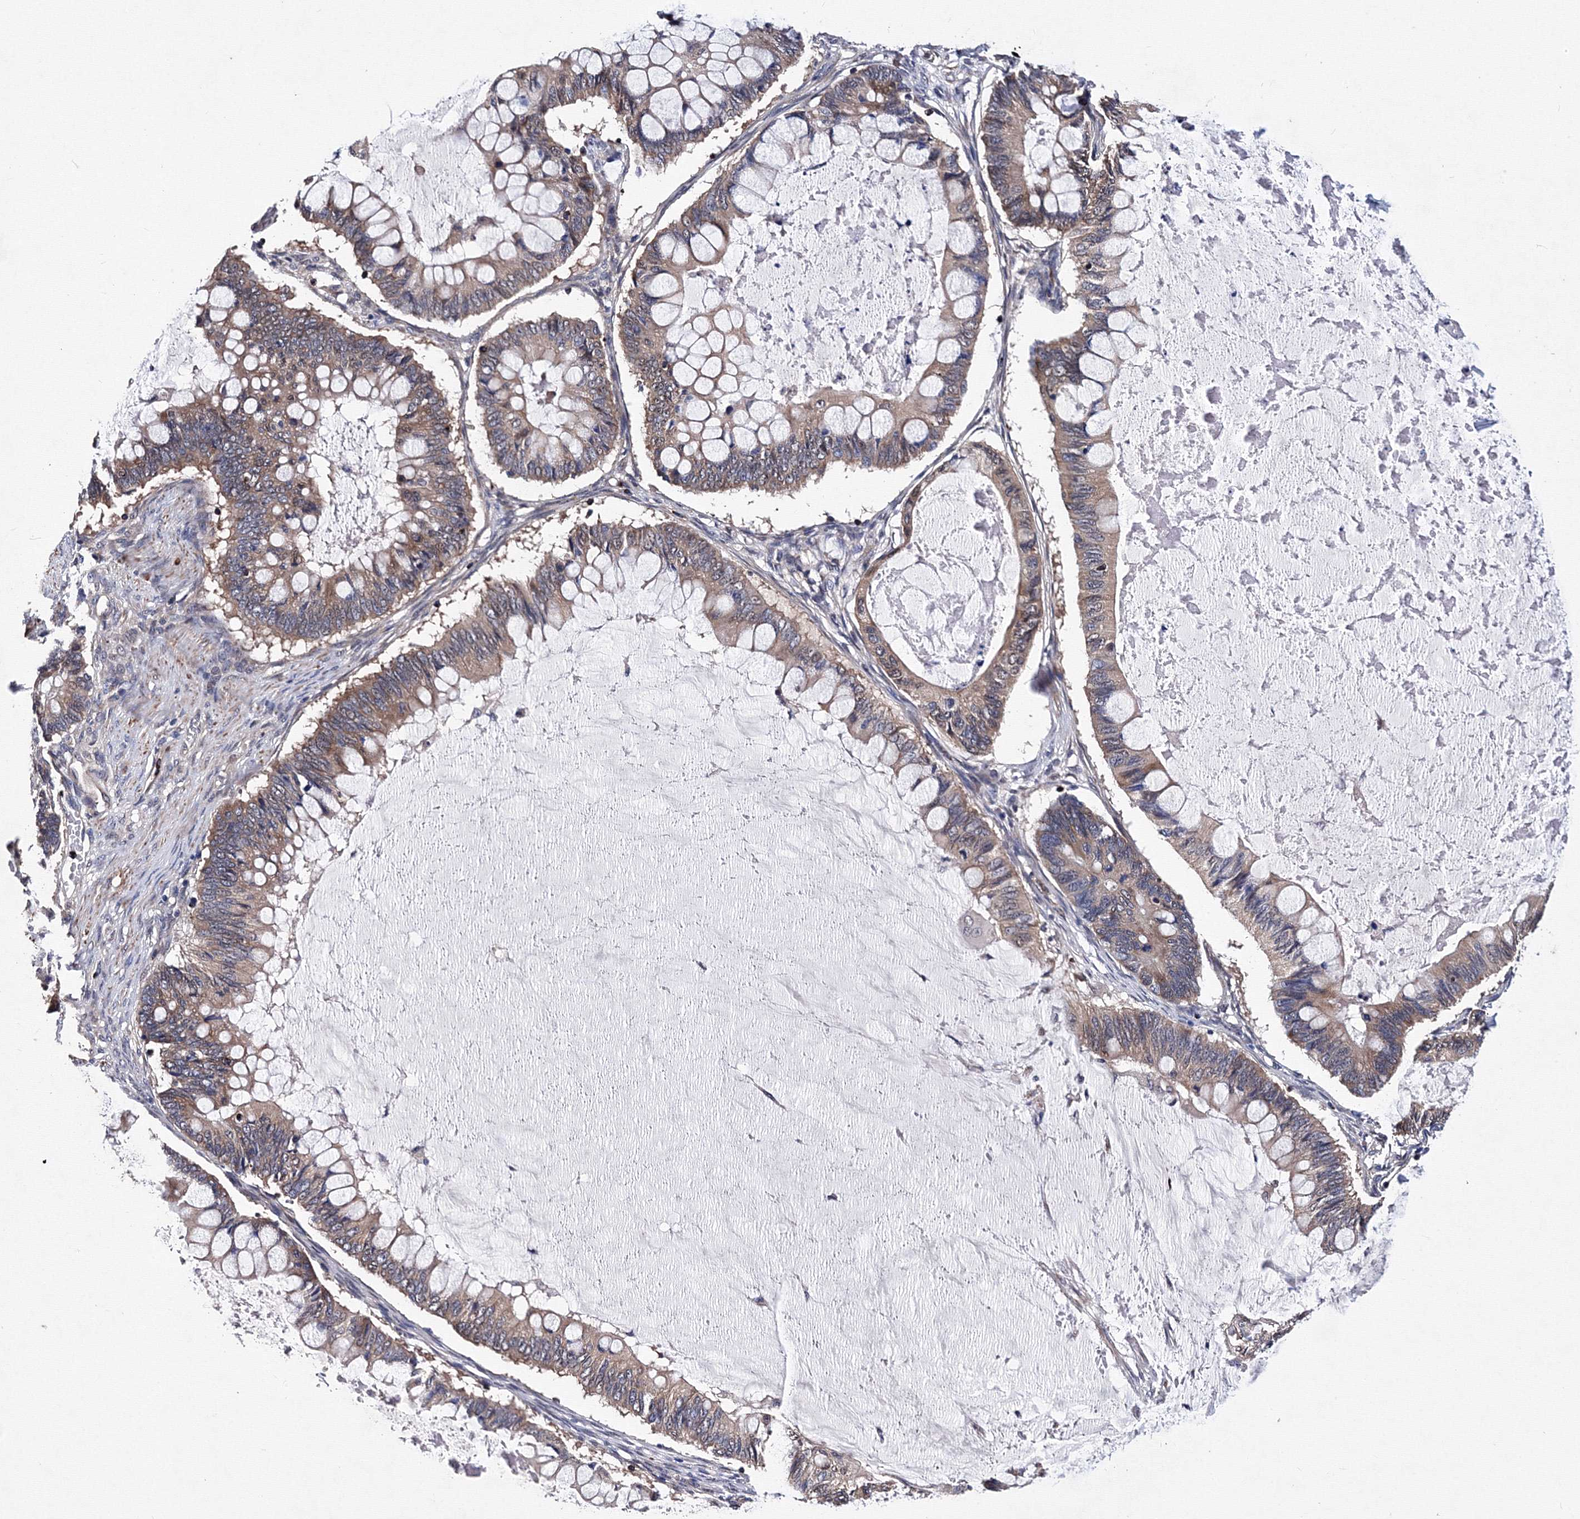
{"staining": {"intensity": "moderate", "quantity": ">75%", "location": "cytoplasmic/membranous"}, "tissue": "ovarian cancer", "cell_type": "Tumor cells", "image_type": "cancer", "snomed": [{"axis": "morphology", "description": "Cystadenocarcinoma, mucinous, NOS"}, {"axis": "topography", "description": "Ovary"}], "caption": "Immunohistochemistry micrograph of neoplastic tissue: human ovarian cancer (mucinous cystadenocarcinoma) stained using immunohistochemistry displays medium levels of moderate protein expression localized specifically in the cytoplasmic/membranous of tumor cells, appearing as a cytoplasmic/membranous brown color.", "gene": "PHYKPL", "patient": {"sex": "female", "age": 61}}